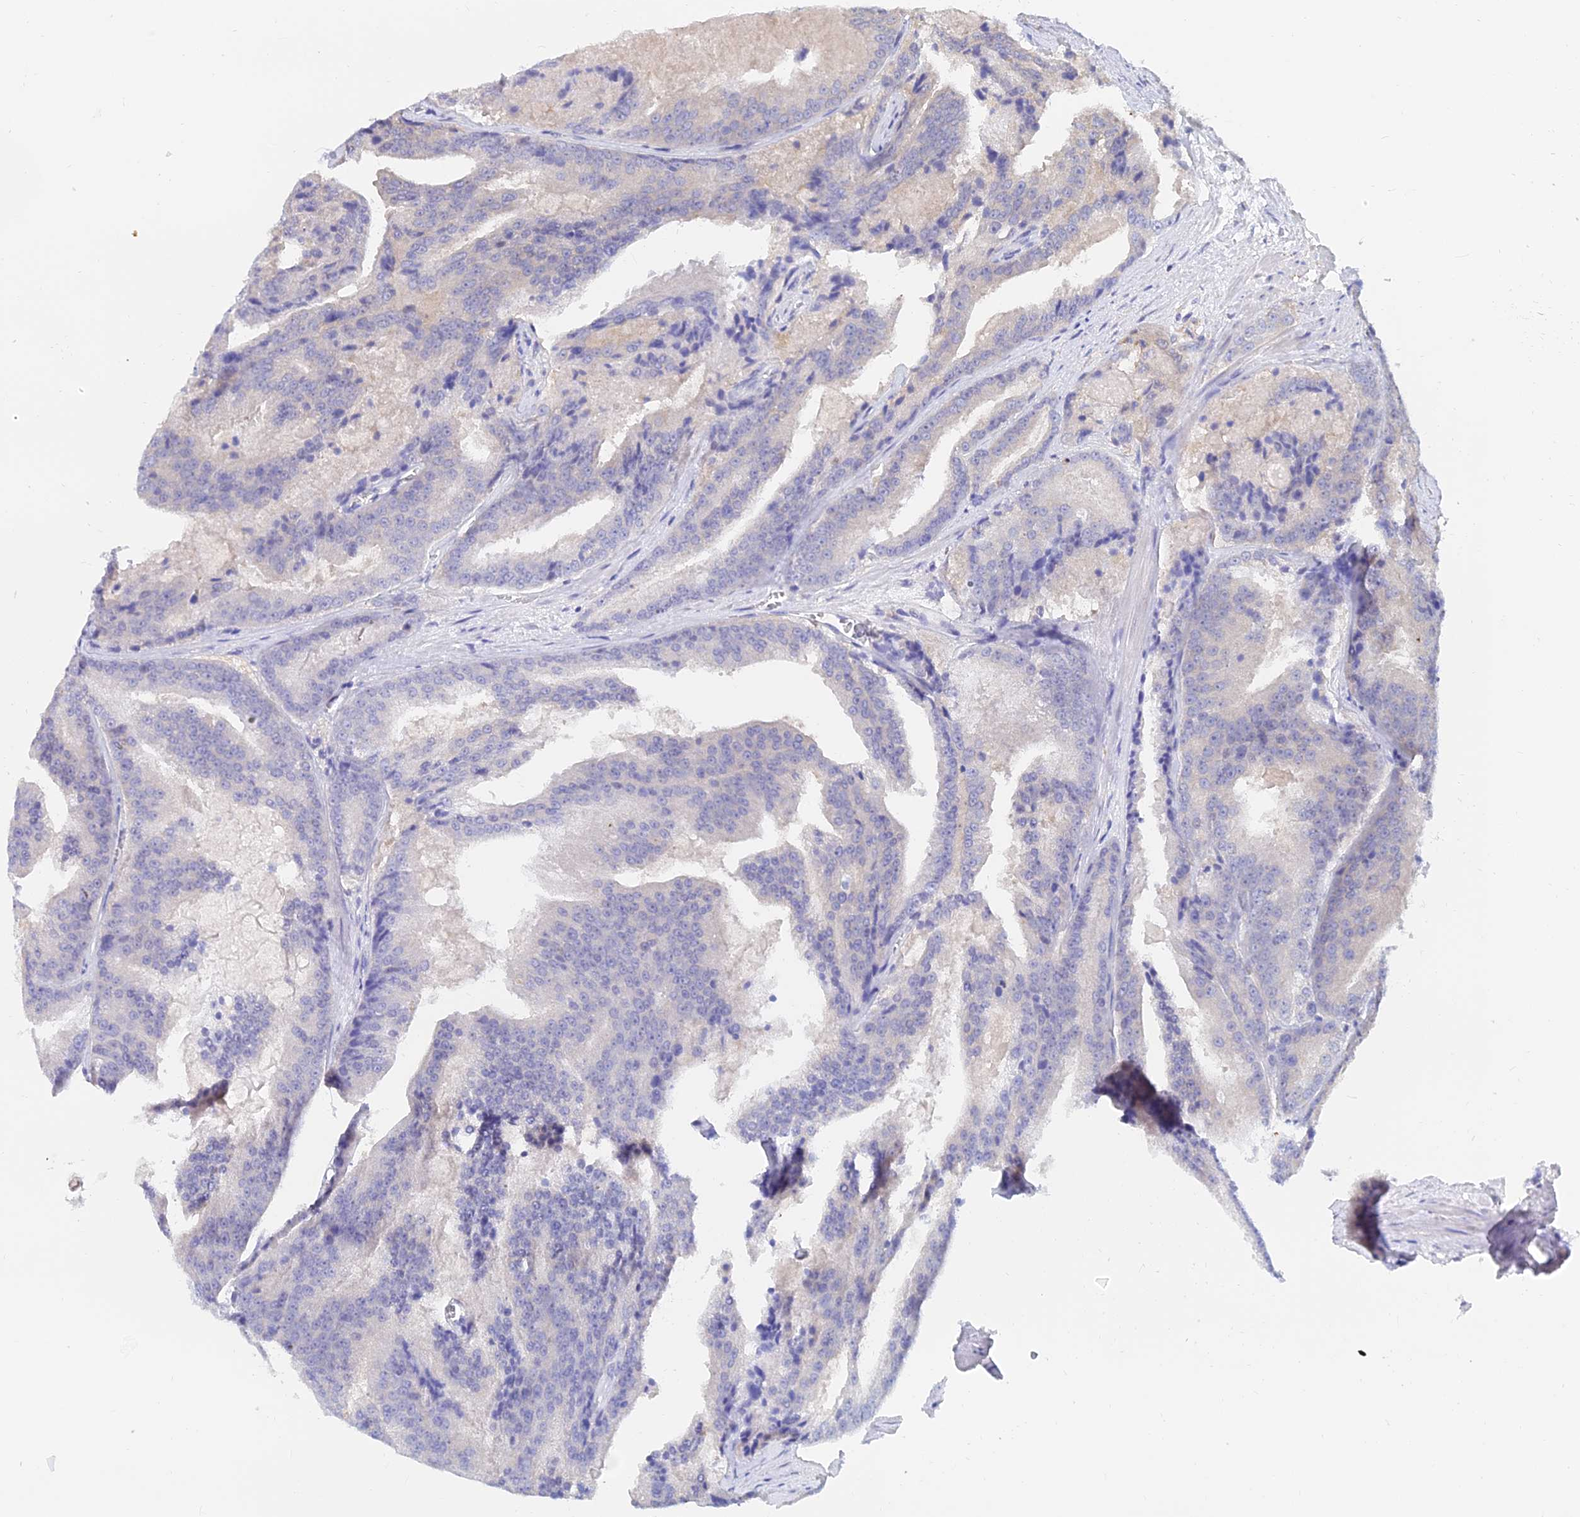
{"staining": {"intensity": "negative", "quantity": "none", "location": "none"}, "tissue": "prostate cancer", "cell_type": "Tumor cells", "image_type": "cancer", "snomed": [{"axis": "morphology", "description": "Adenocarcinoma, High grade"}, {"axis": "topography", "description": "Prostate"}], "caption": "There is no significant expression in tumor cells of prostate cancer (adenocarcinoma (high-grade)).", "gene": "B3GALT4", "patient": {"sex": "male", "age": 61}}